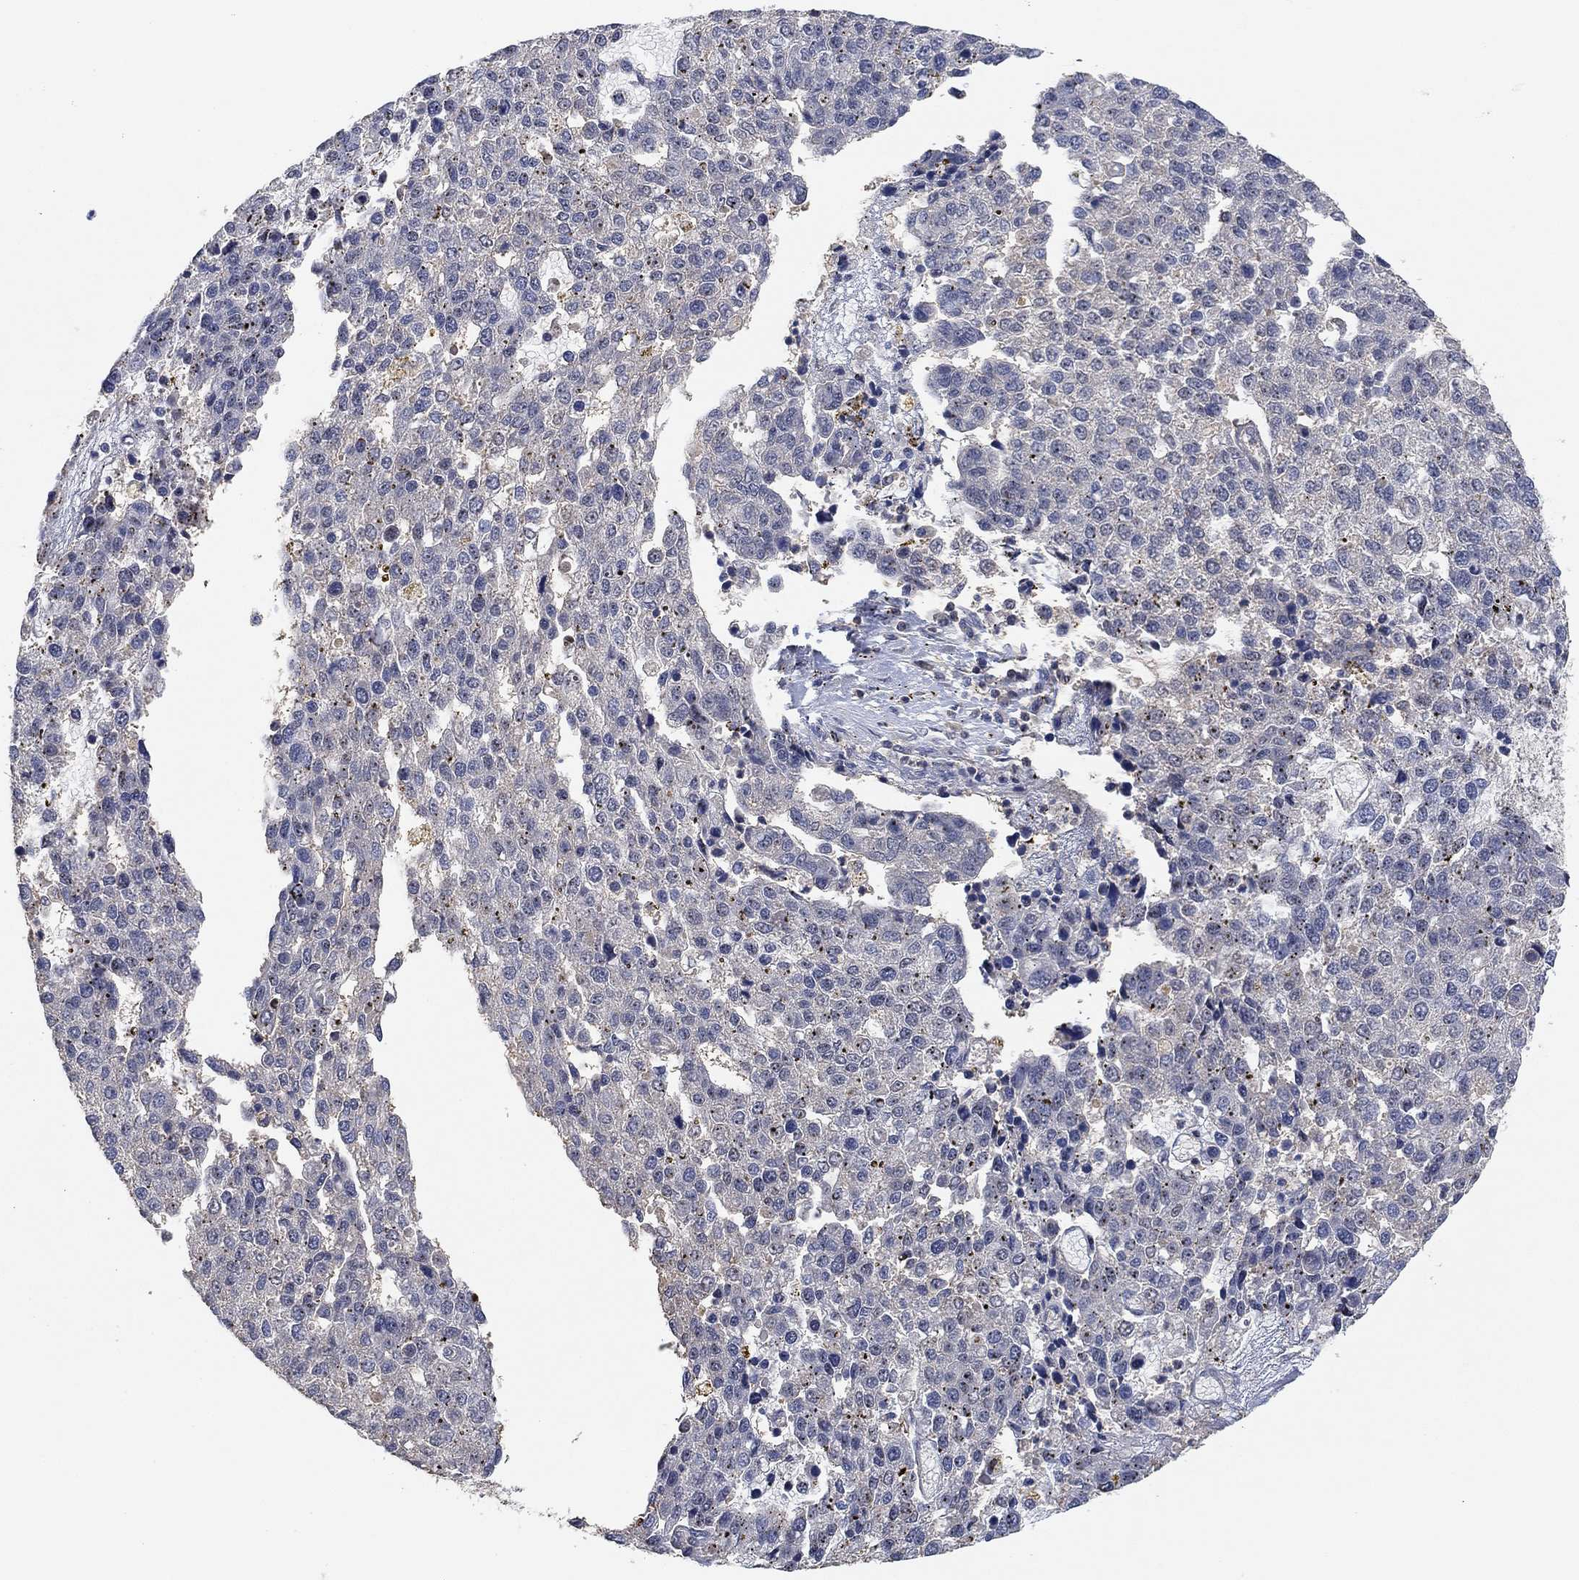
{"staining": {"intensity": "negative", "quantity": "none", "location": "none"}, "tissue": "pancreatic cancer", "cell_type": "Tumor cells", "image_type": "cancer", "snomed": [{"axis": "morphology", "description": "Adenocarcinoma, NOS"}, {"axis": "topography", "description": "Pancreas"}], "caption": "Immunohistochemistry (IHC) of pancreatic cancer (adenocarcinoma) displays no staining in tumor cells.", "gene": "CCDC43", "patient": {"sex": "female", "age": 61}}